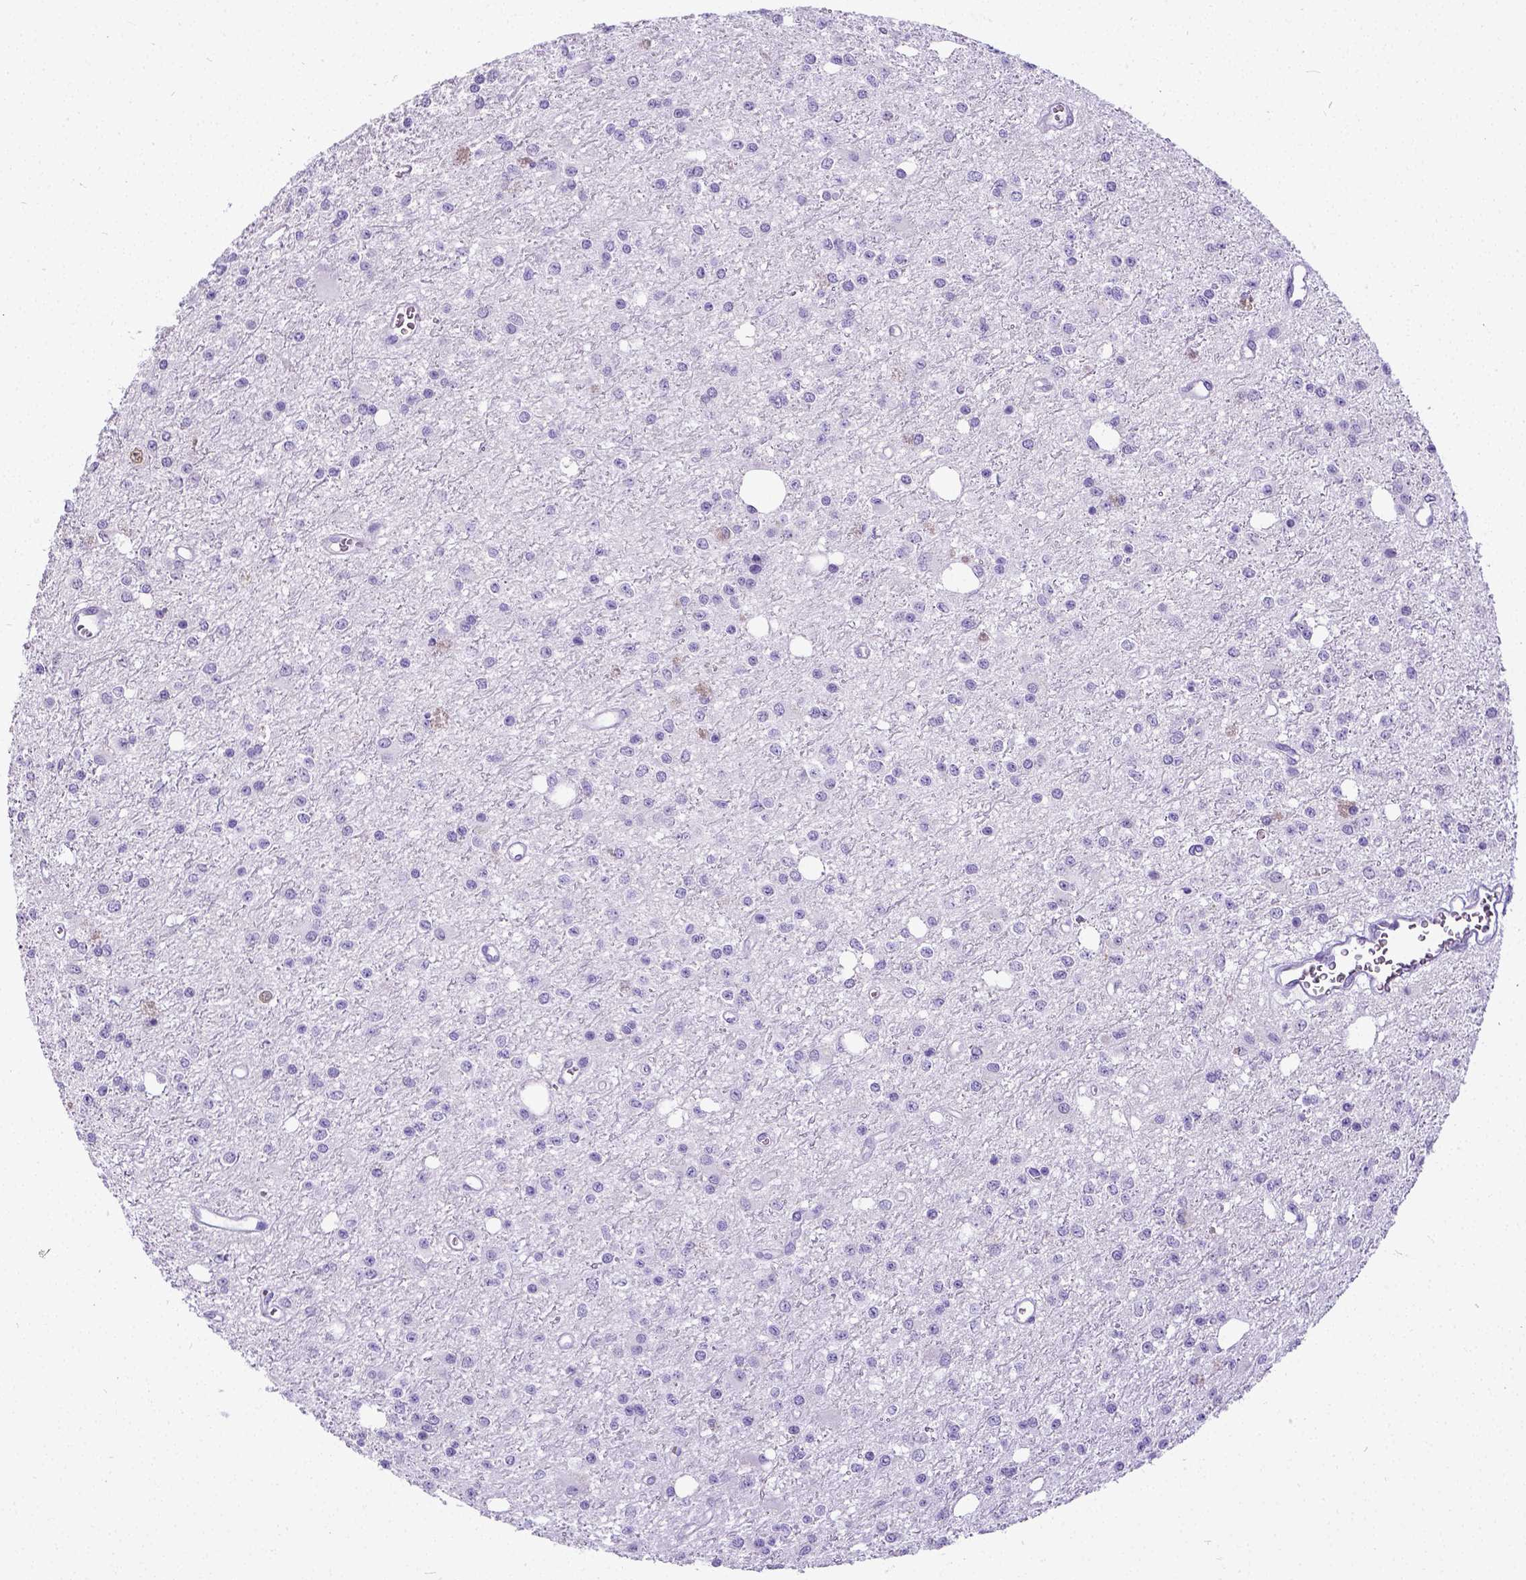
{"staining": {"intensity": "negative", "quantity": "none", "location": "none"}, "tissue": "glioma", "cell_type": "Tumor cells", "image_type": "cancer", "snomed": [{"axis": "morphology", "description": "Glioma, malignant, Low grade"}, {"axis": "topography", "description": "Brain"}], "caption": "IHC of glioma demonstrates no expression in tumor cells.", "gene": "SATB2", "patient": {"sex": "female", "age": 45}}